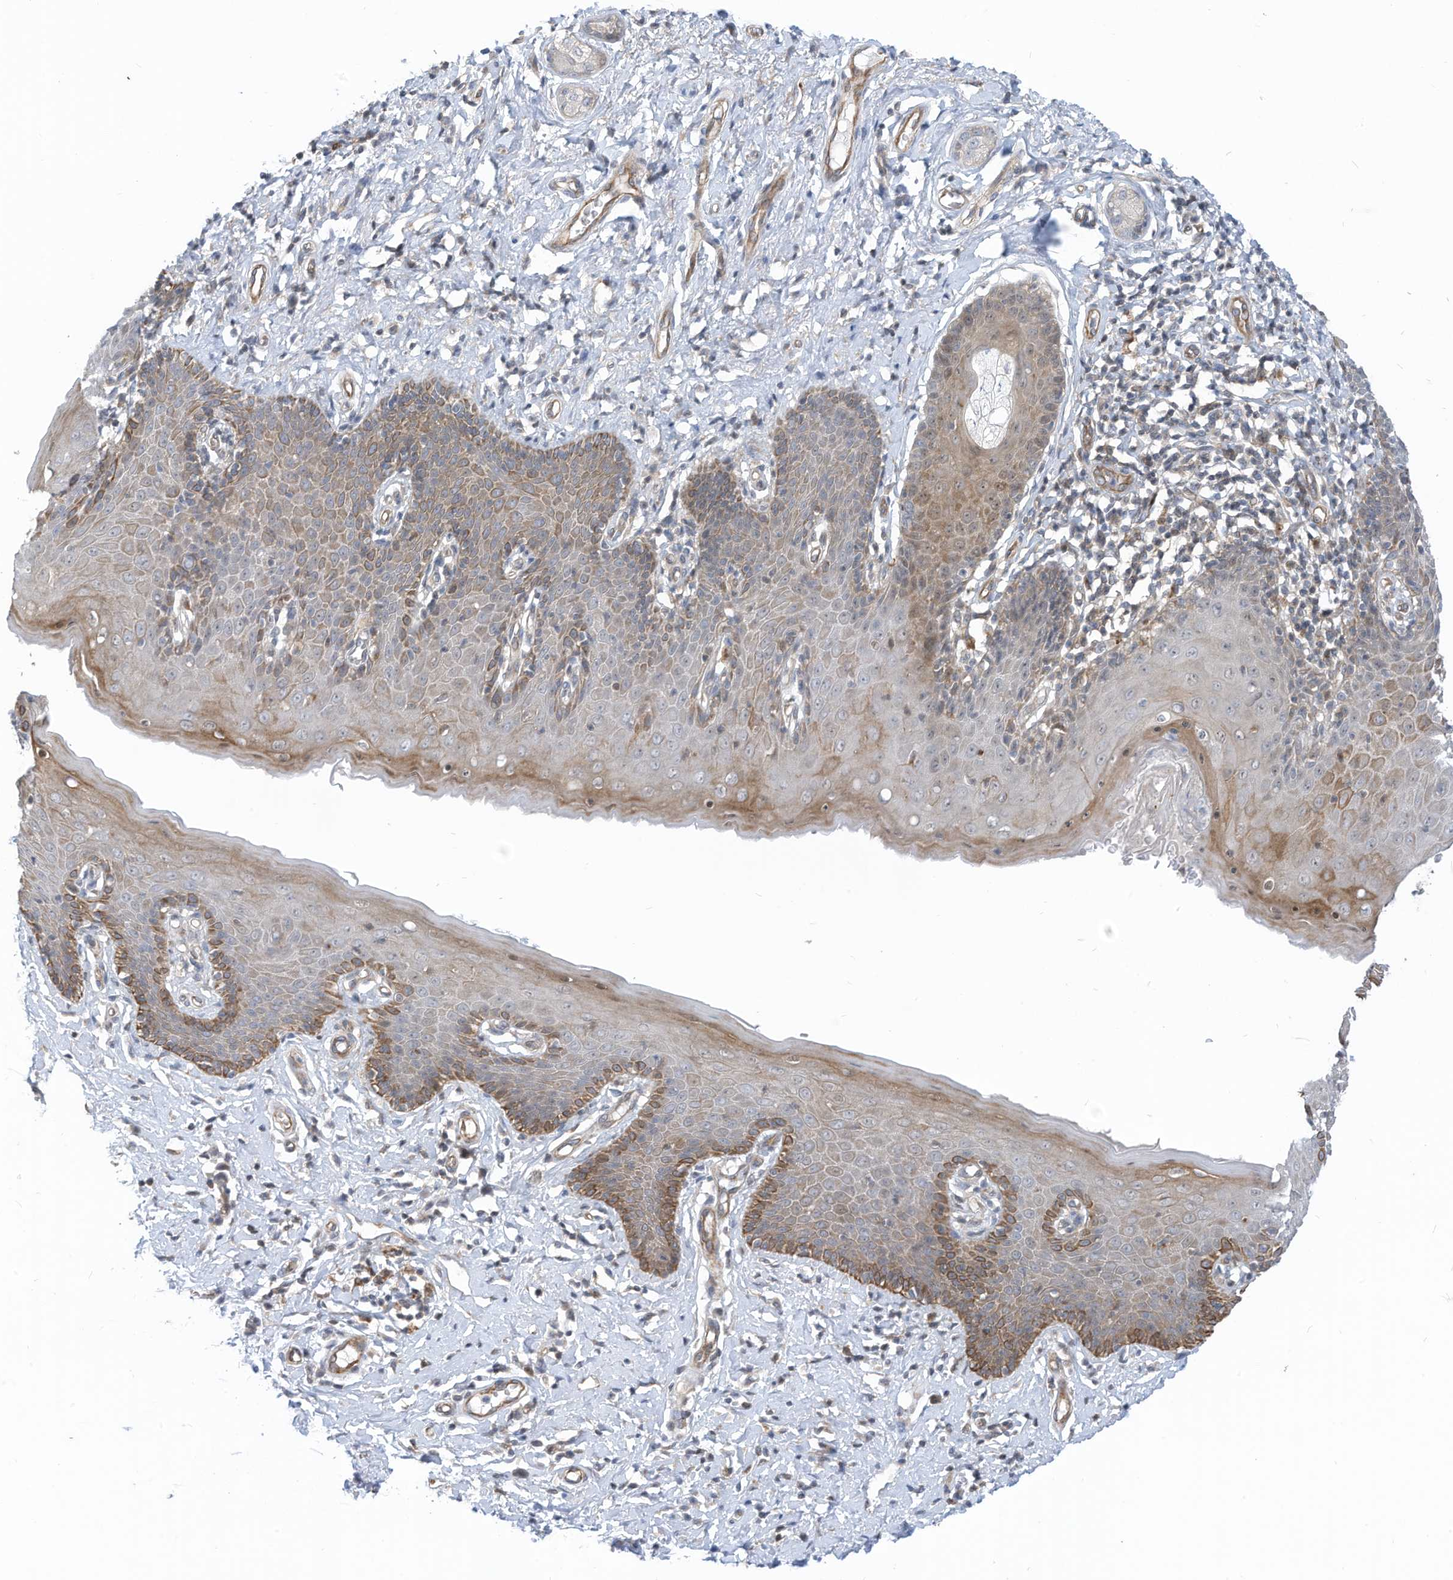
{"staining": {"intensity": "moderate", "quantity": "25%-75%", "location": "cytoplasmic/membranous"}, "tissue": "skin", "cell_type": "Epidermal cells", "image_type": "normal", "snomed": [{"axis": "morphology", "description": "Normal tissue, NOS"}, {"axis": "topography", "description": "Vulva"}], "caption": "Skin stained for a protein (brown) displays moderate cytoplasmic/membranous positive expression in about 25%-75% of epidermal cells.", "gene": "GPATCH3", "patient": {"sex": "female", "age": 66}}